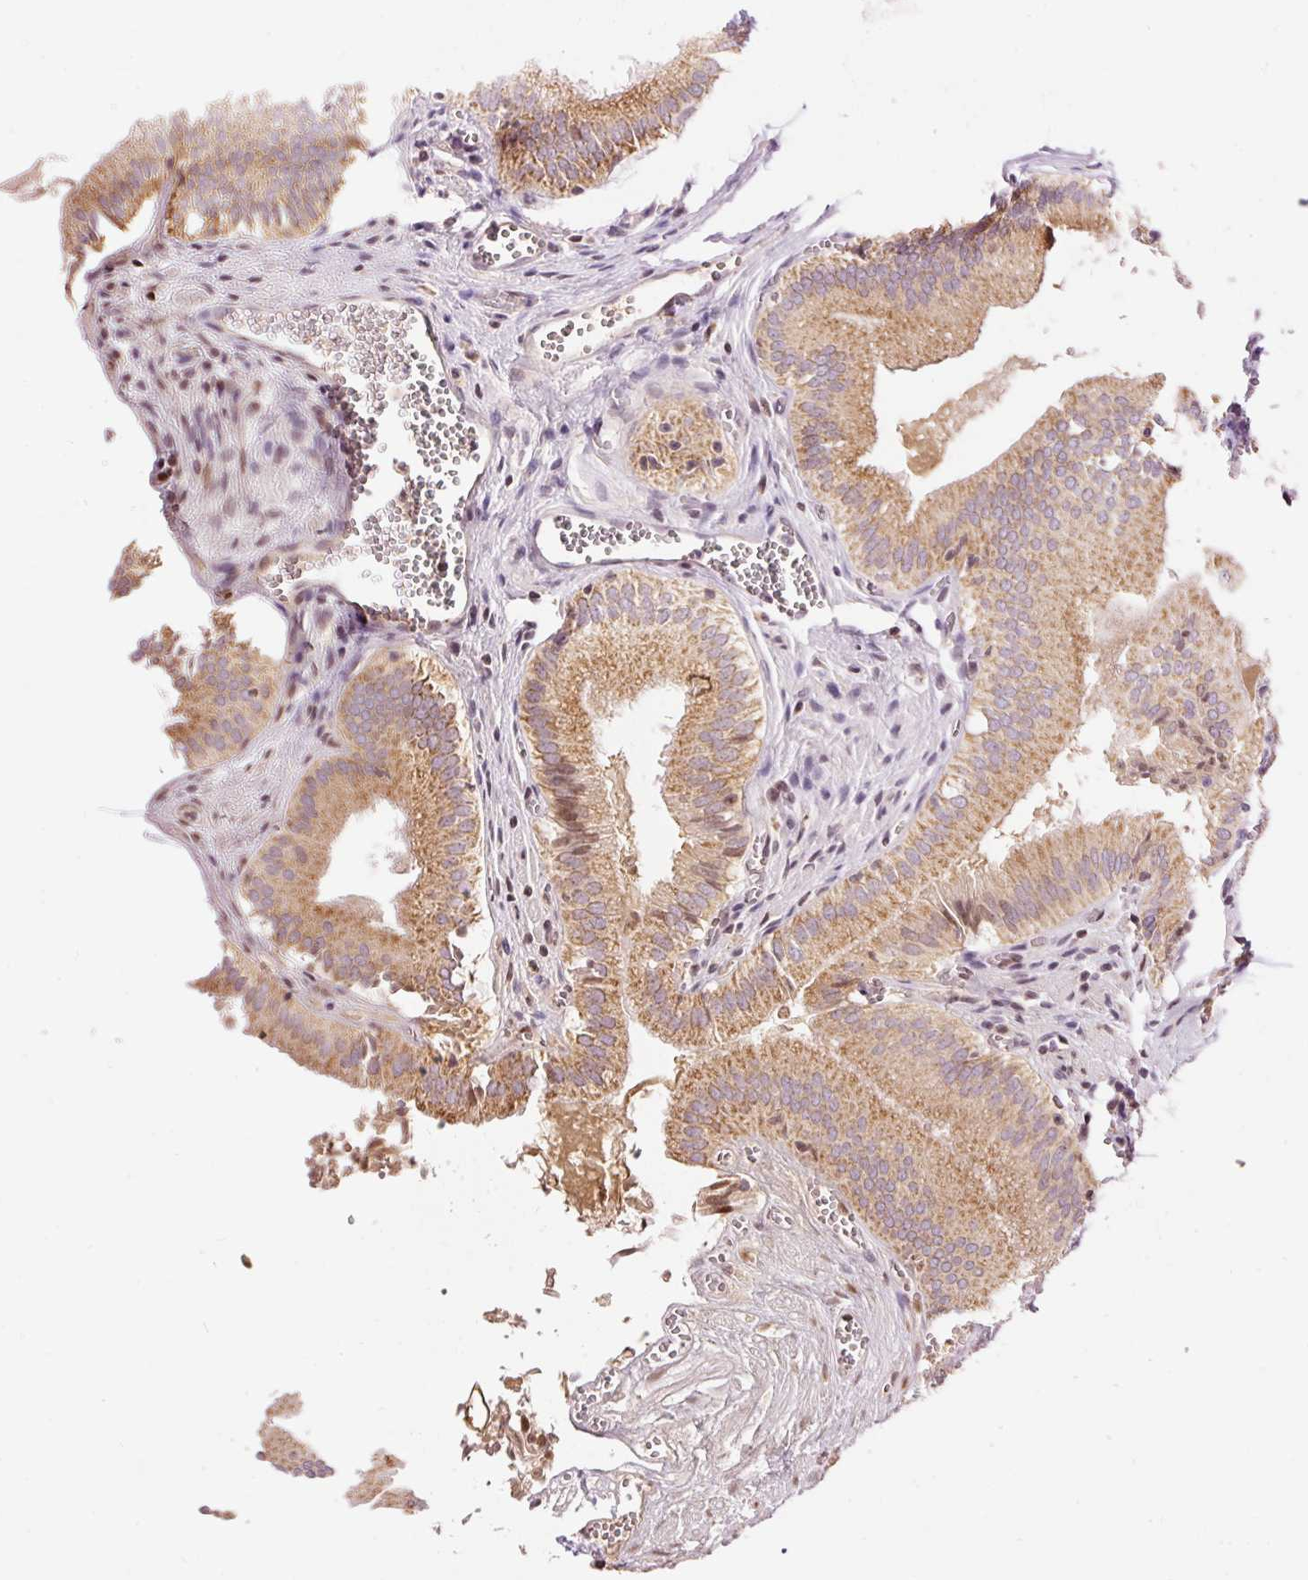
{"staining": {"intensity": "moderate", "quantity": ">75%", "location": "cytoplasmic/membranous"}, "tissue": "gallbladder", "cell_type": "Glandular cells", "image_type": "normal", "snomed": [{"axis": "morphology", "description": "Normal tissue, NOS"}, {"axis": "topography", "description": "Gallbladder"}, {"axis": "topography", "description": "Peripheral nerve tissue"}], "caption": "Gallbladder stained with immunohistochemistry (IHC) reveals moderate cytoplasmic/membranous staining in approximately >75% of glandular cells.", "gene": "ABHD11", "patient": {"sex": "male", "age": 17}}